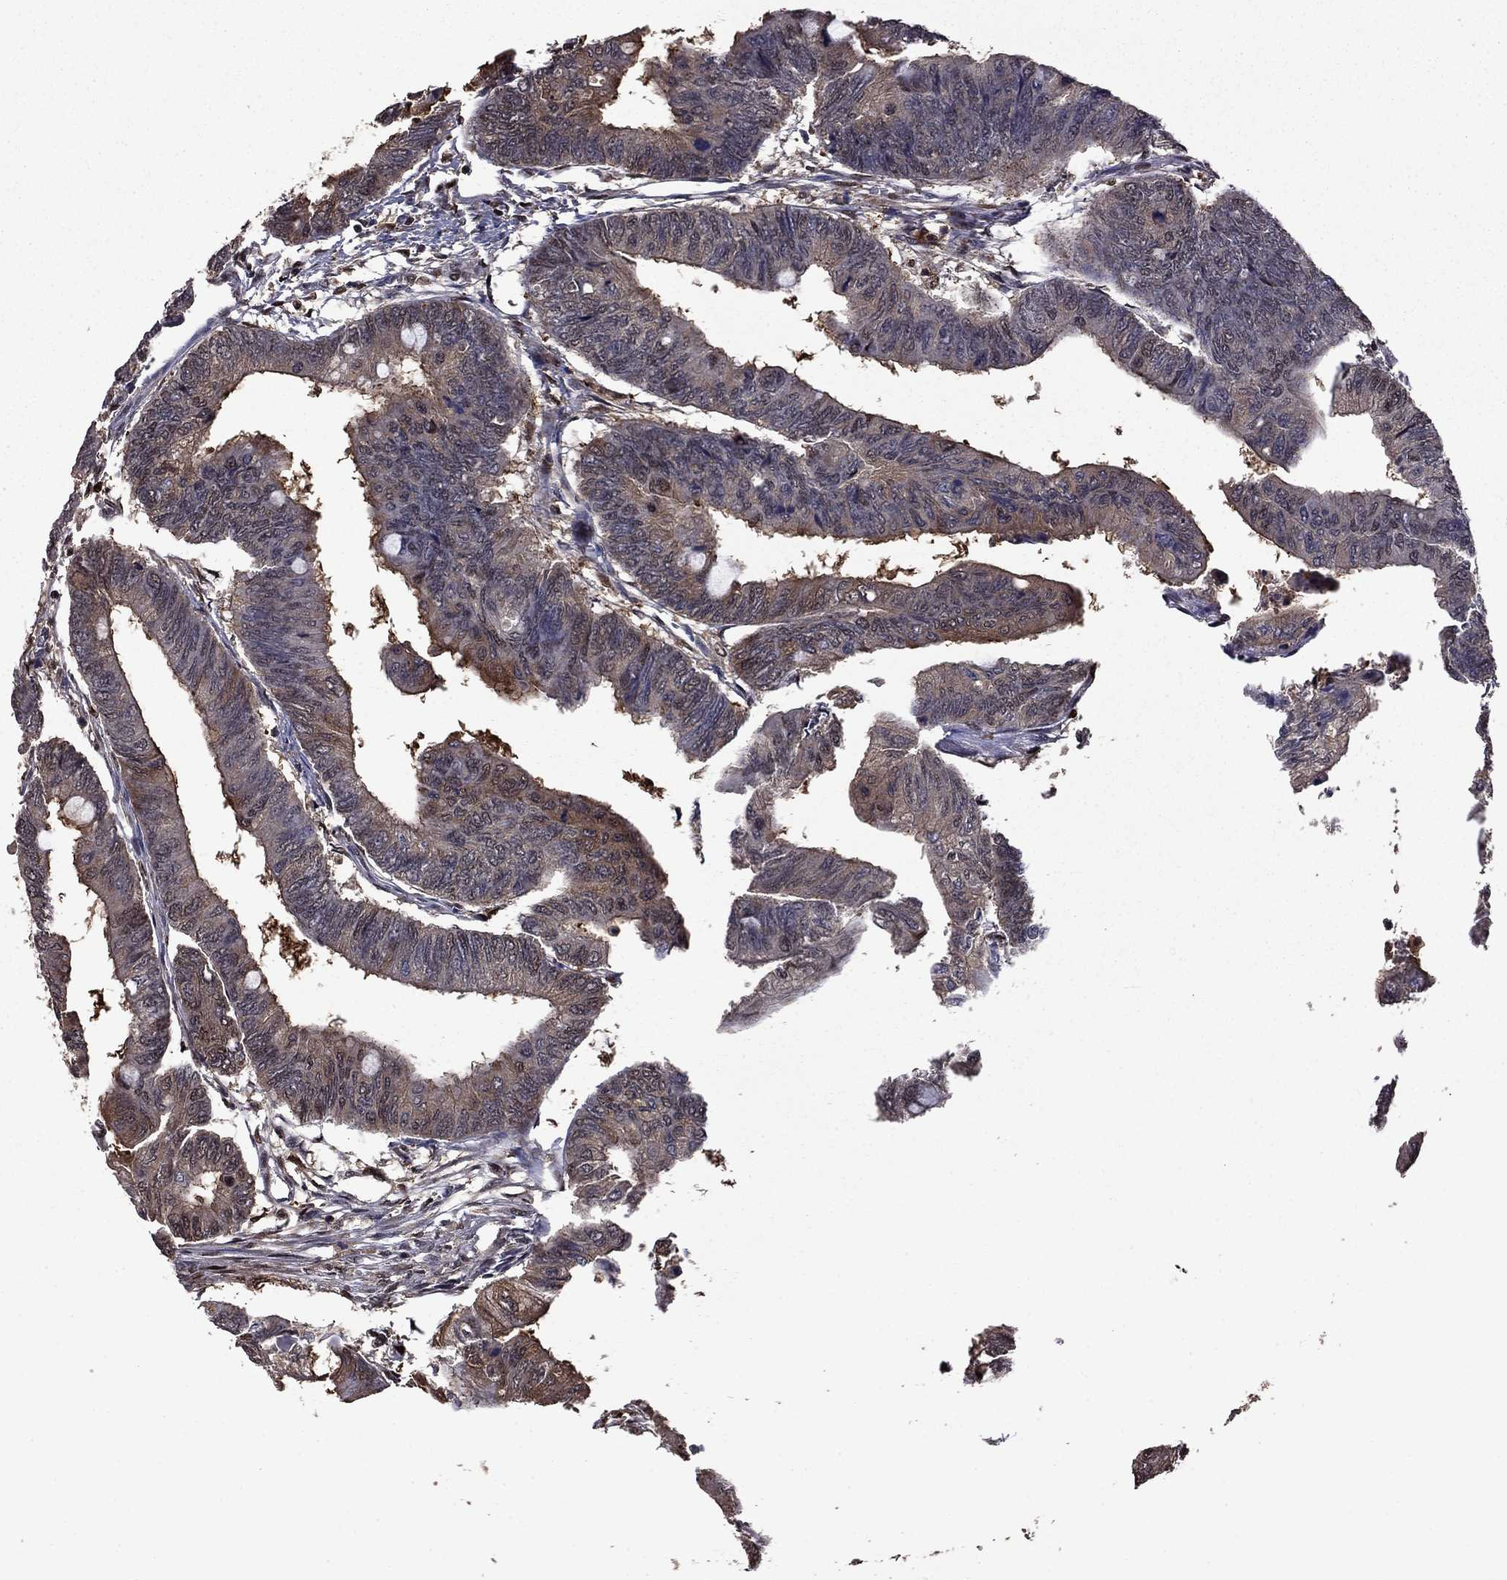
{"staining": {"intensity": "moderate", "quantity": "<25%", "location": "cytoplasmic/membranous"}, "tissue": "colorectal cancer", "cell_type": "Tumor cells", "image_type": "cancer", "snomed": [{"axis": "morphology", "description": "Normal tissue, NOS"}, {"axis": "morphology", "description": "Adenocarcinoma, NOS"}, {"axis": "topography", "description": "Rectum"}, {"axis": "topography", "description": "Peripheral nerve tissue"}], "caption": "DAB immunohistochemical staining of human colorectal cancer (adenocarcinoma) exhibits moderate cytoplasmic/membranous protein staining in approximately <25% of tumor cells.", "gene": "APPBP2", "patient": {"sex": "male", "age": 92}}